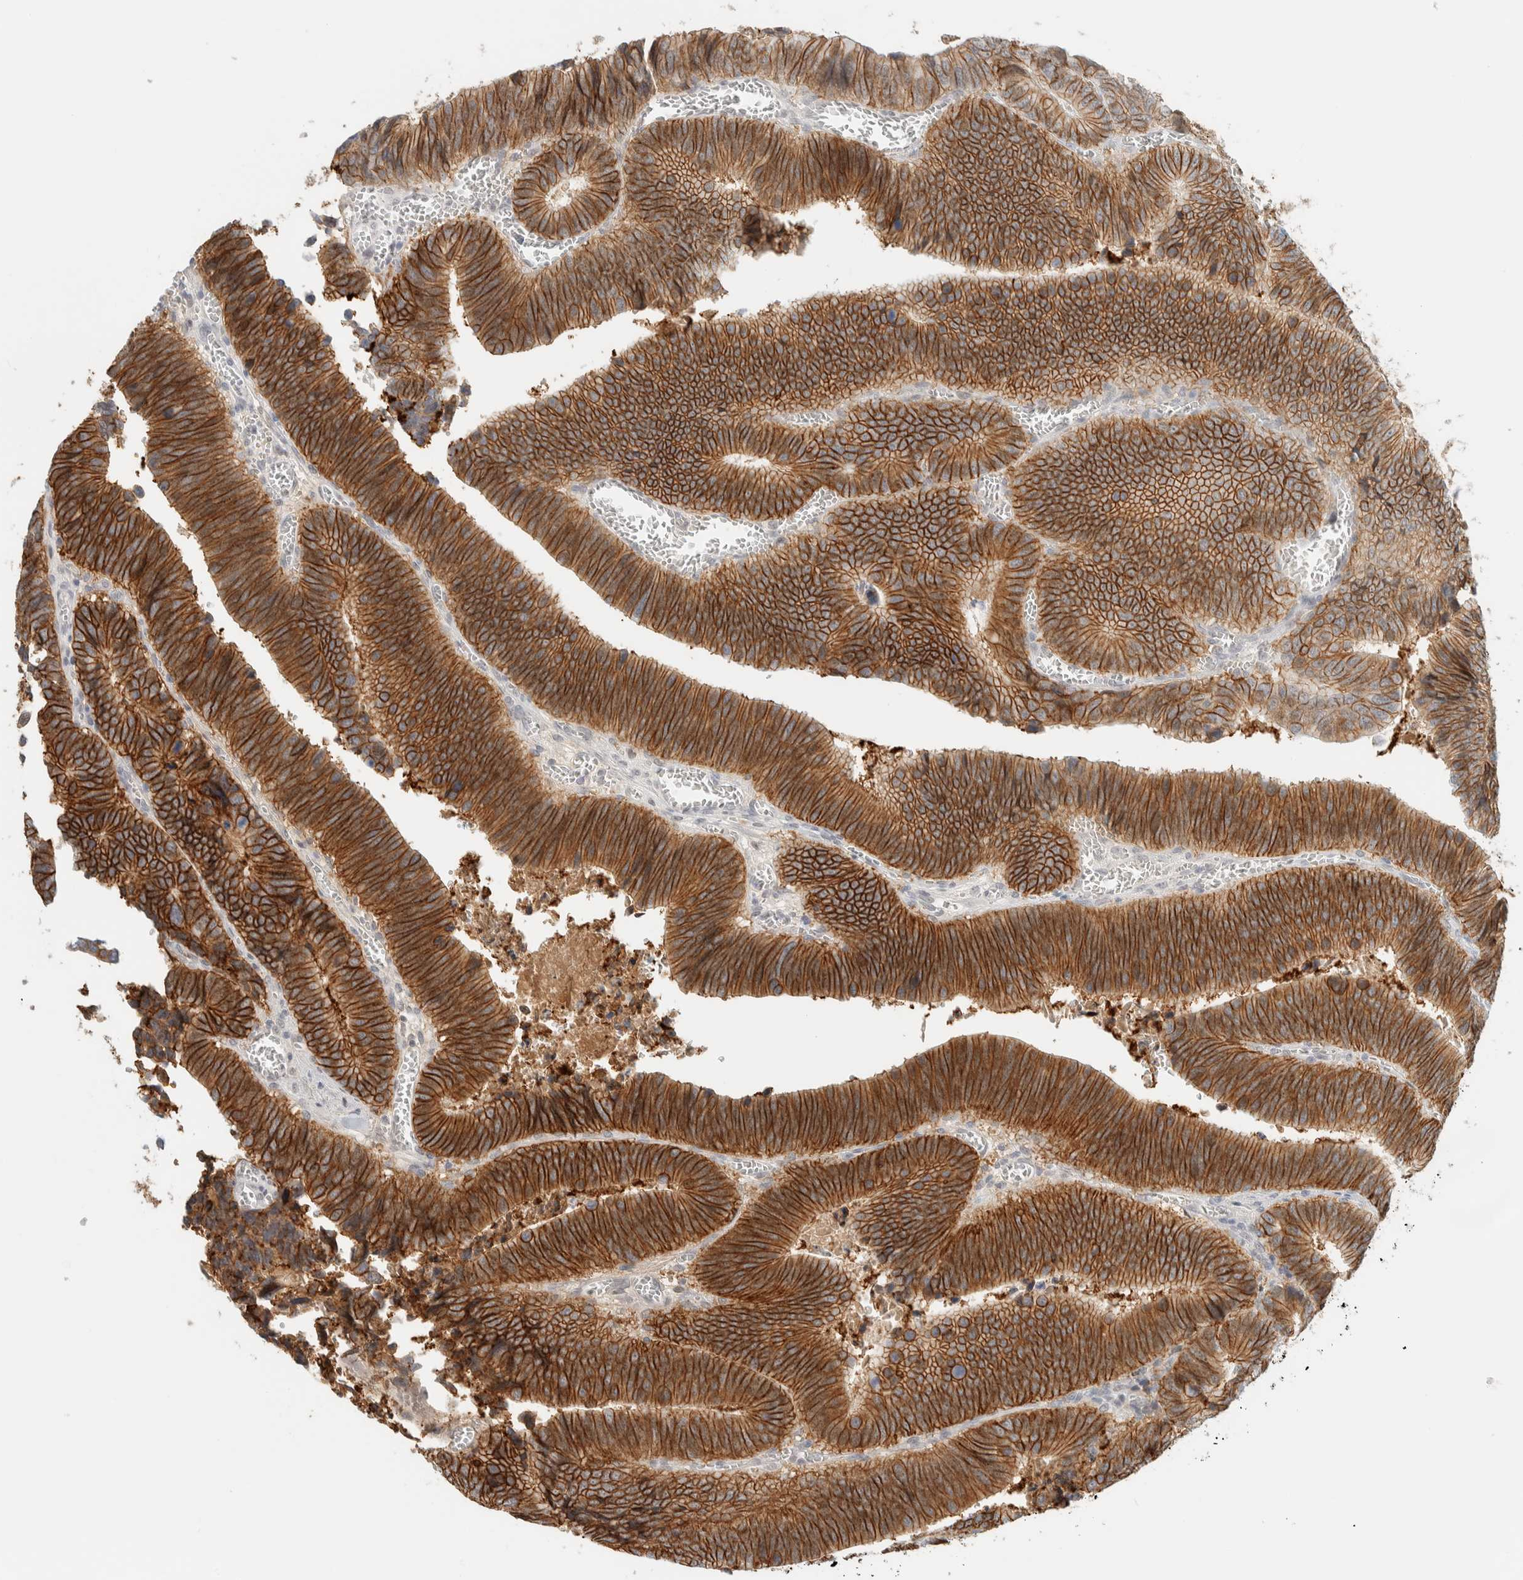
{"staining": {"intensity": "moderate", "quantity": ">75%", "location": "cytoplasmic/membranous"}, "tissue": "colorectal cancer", "cell_type": "Tumor cells", "image_type": "cancer", "snomed": [{"axis": "morphology", "description": "Inflammation, NOS"}, {"axis": "morphology", "description": "Adenocarcinoma, NOS"}, {"axis": "topography", "description": "Colon"}], "caption": "Tumor cells reveal medium levels of moderate cytoplasmic/membranous positivity in about >75% of cells in colorectal cancer (adenocarcinoma). Immunohistochemistry (ihc) stains the protein in brown and the nuclei are stained blue.", "gene": "CDH17", "patient": {"sex": "male", "age": 72}}